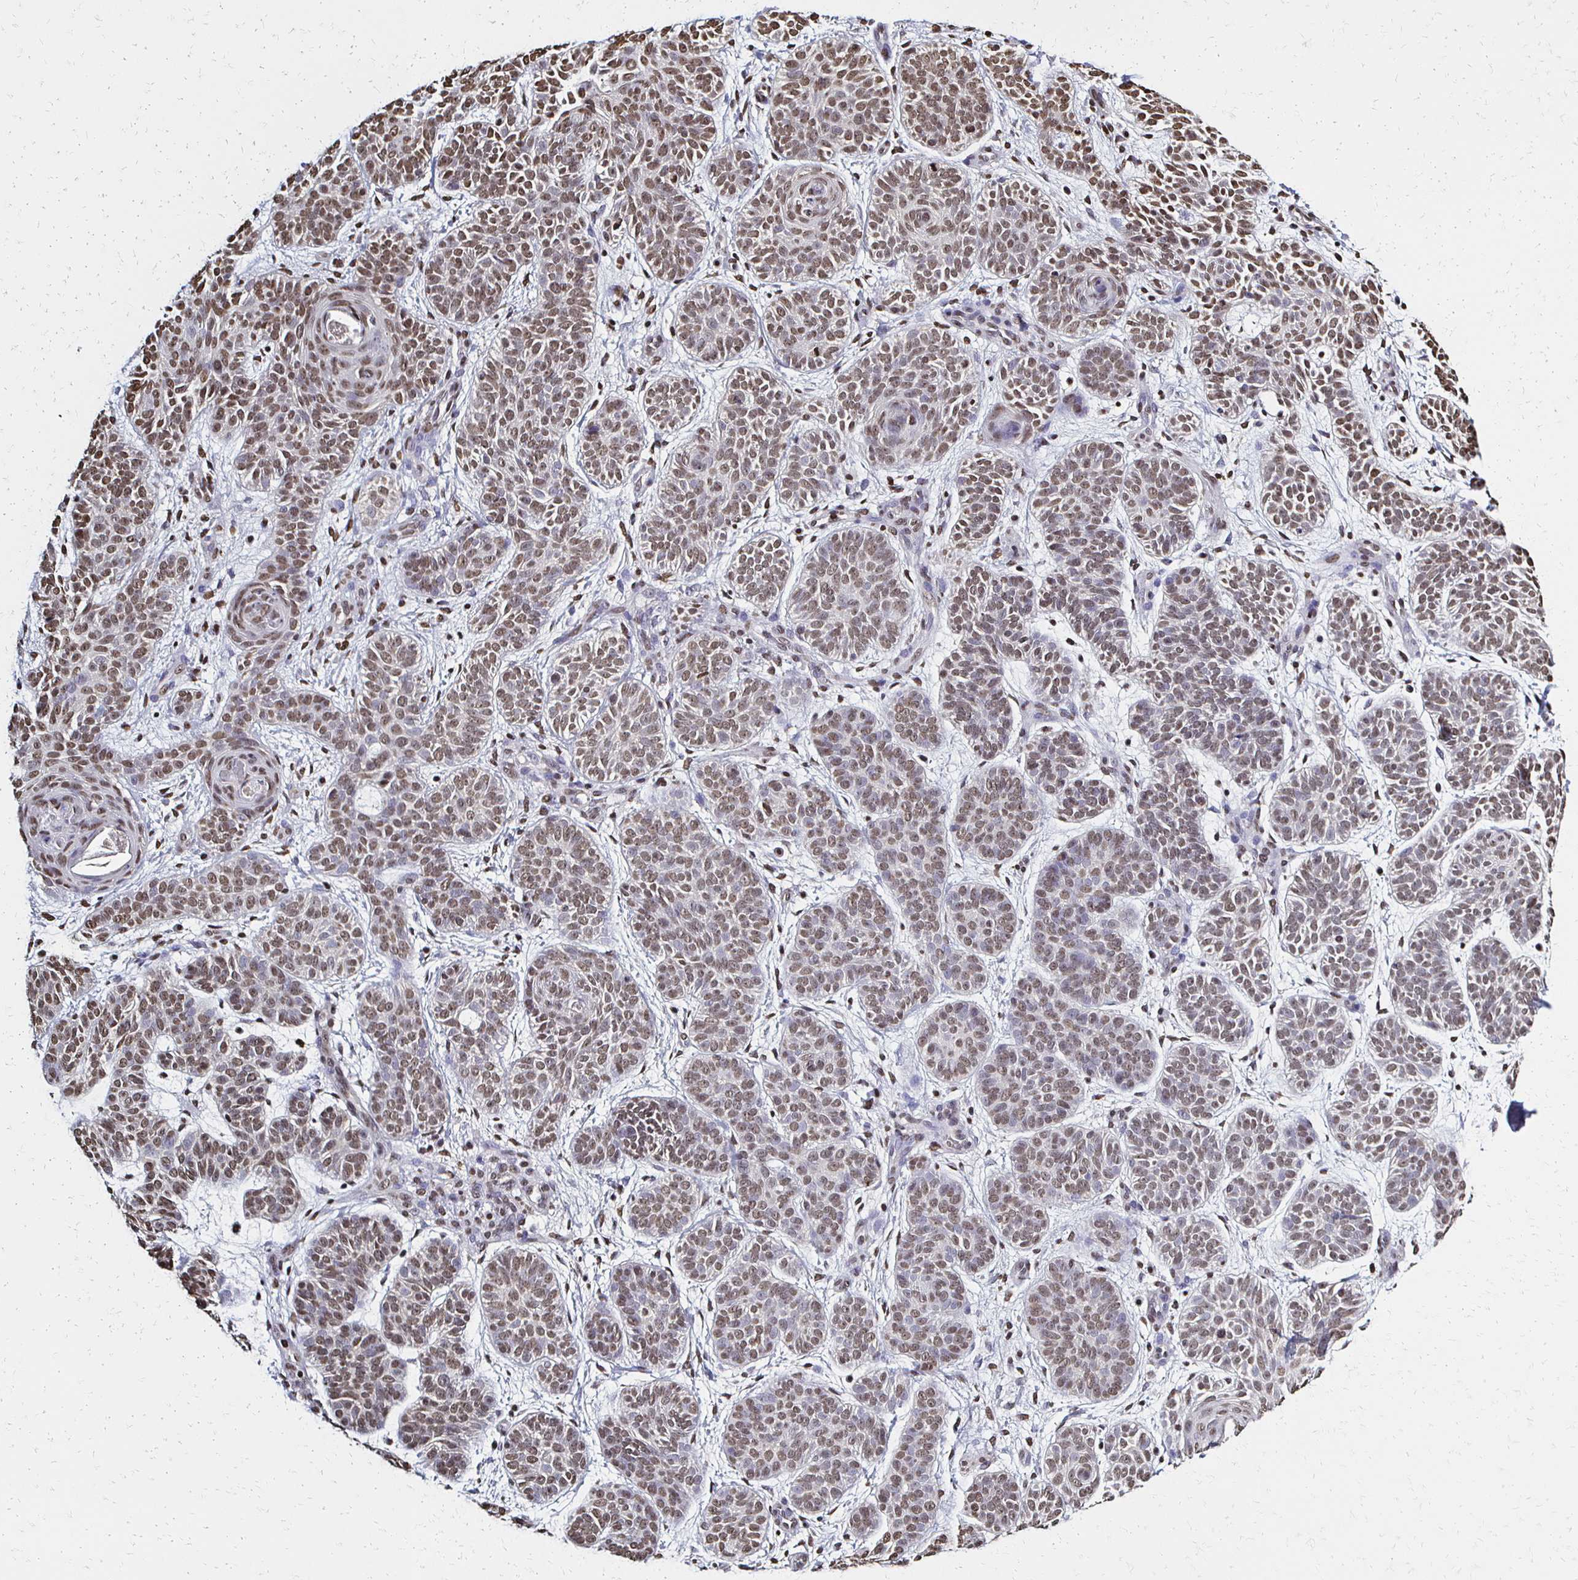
{"staining": {"intensity": "moderate", "quantity": ">75%", "location": "nuclear"}, "tissue": "skin cancer", "cell_type": "Tumor cells", "image_type": "cancer", "snomed": [{"axis": "morphology", "description": "Basal cell carcinoma"}, {"axis": "topography", "description": "Skin"}], "caption": "High-power microscopy captured an immunohistochemistry (IHC) photomicrograph of skin cancer, revealing moderate nuclear positivity in about >75% of tumor cells.", "gene": "HOXA9", "patient": {"sex": "female", "age": 82}}